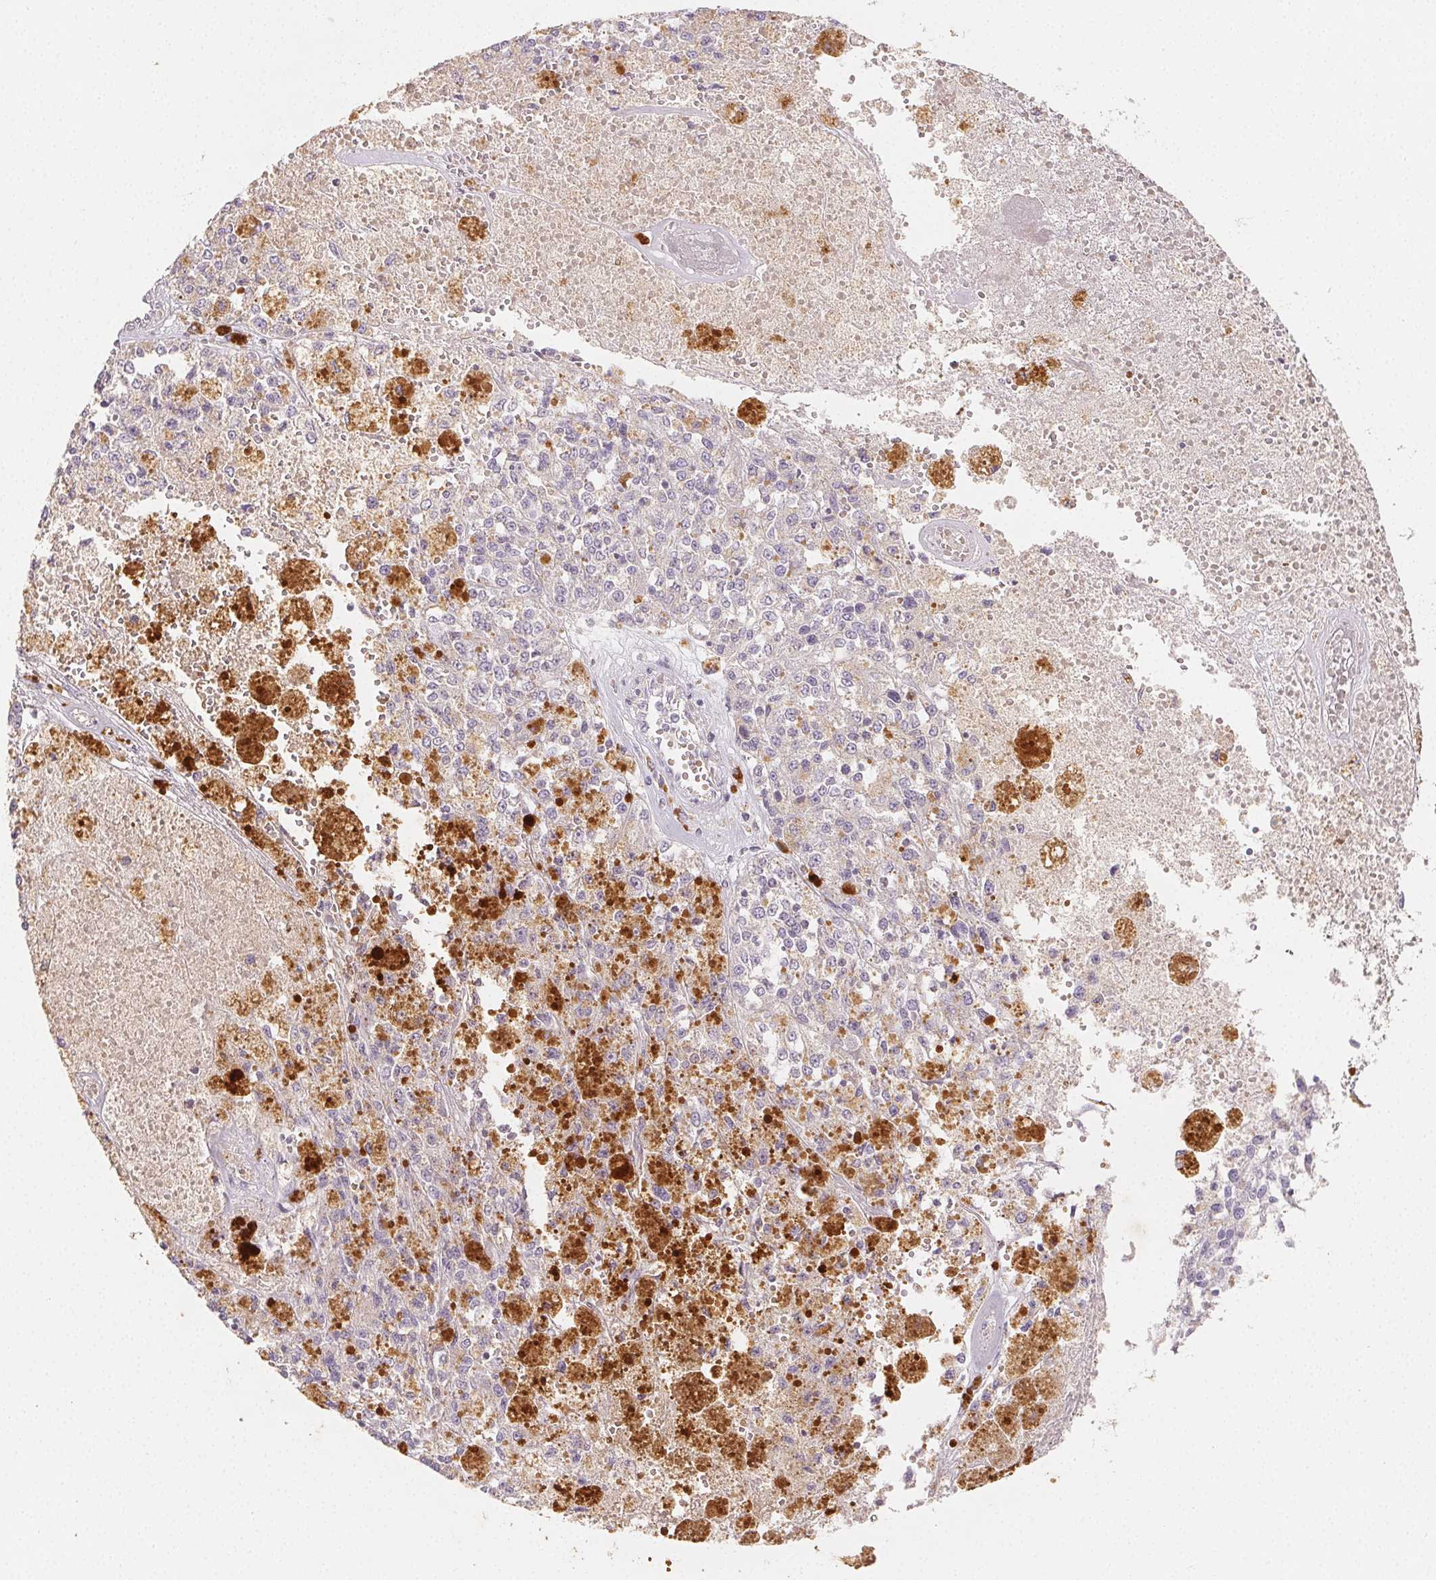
{"staining": {"intensity": "negative", "quantity": "none", "location": "none"}, "tissue": "melanoma", "cell_type": "Tumor cells", "image_type": "cancer", "snomed": [{"axis": "morphology", "description": "Malignant melanoma, Metastatic site"}, {"axis": "topography", "description": "Lymph node"}], "caption": "Immunohistochemistry (IHC) micrograph of neoplastic tissue: malignant melanoma (metastatic site) stained with DAB (3,3'-diaminobenzidine) shows no significant protein staining in tumor cells.", "gene": "ACVR1B", "patient": {"sex": "female", "age": 64}}